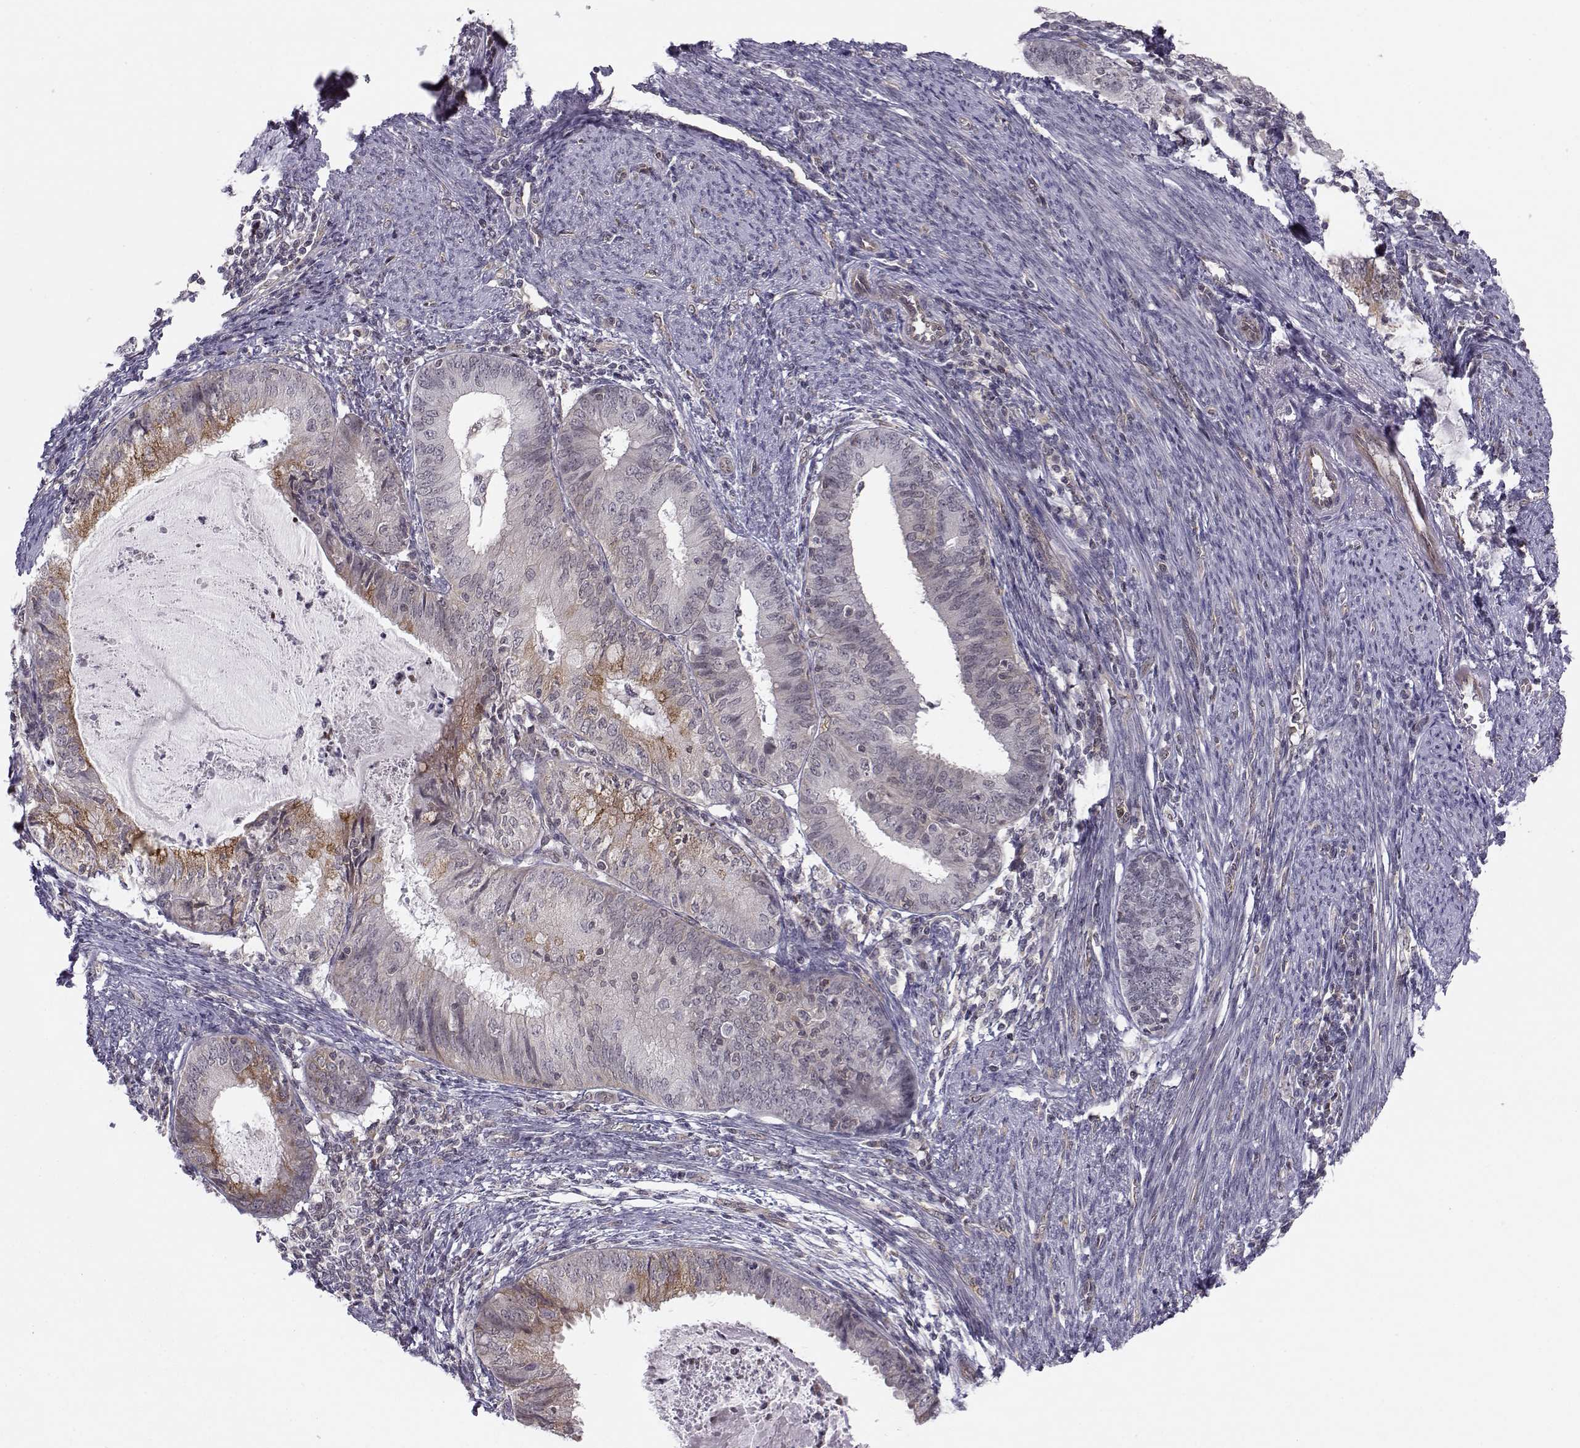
{"staining": {"intensity": "moderate", "quantity": "25%-75%", "location": "cytoplasmic/membranous"}, "tissue": "endometrial cancer", "cell_type": "Tumor cells", "image_type": "cancer", "snomed": [{"axis": "morphology", "description": "Adenocarcinoma, NOS"}, {"axis": "topography", "description": "Endometrium"}], "caption": "High-power microscopy captured an immunohistochemistry (IHC) histopathology image of endometrial adenocarcinoma, revealing moderate cytoplasmic/membranous expression in about 25%-75% of tumor cells.", "gene": "KIF13B", "patient": {"sex": "female", "age": 57}}